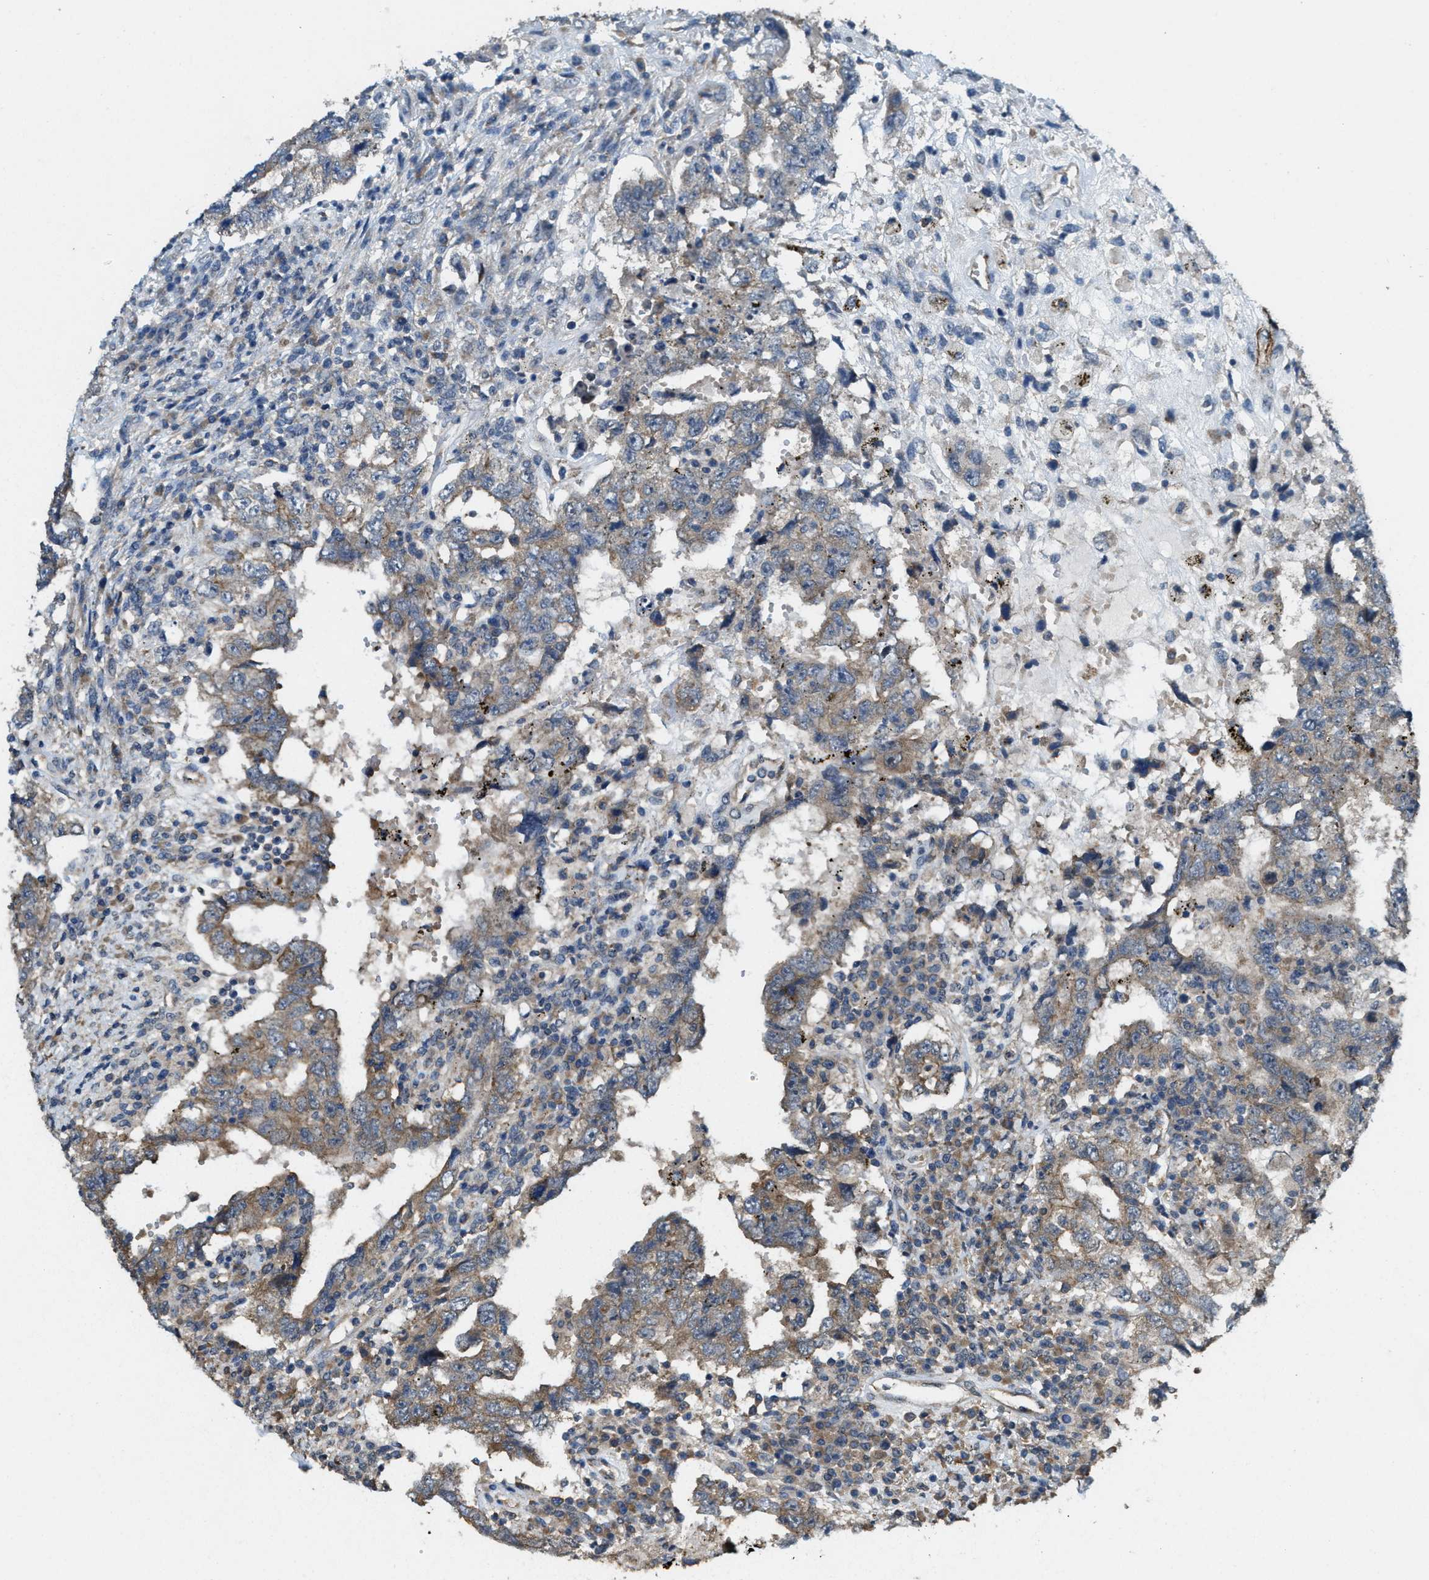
{"staining": {"intensity": "moderate", "quantity": "25%-75%", "location": "cytoplasmic/membranous"}, "tissue": "testis cancer", "cell_type": "Tumor cells", "image_type": "cancer", "snomed": [{"axis": "morphology", "description": "Carcinoma, Embryonal, NOS"}, {"axis": "topography", "description": "Testis"}], "caption": "Protein staining of testis embryonal carcinoma tissue demonstrates moderate cytoplasmic/membranous expression in approximately 25%-75% of tumor cells. Nuclei are stained in blue.", "gene": "ARHGEF5", "patient": {"sex": "male", "age": 26}}